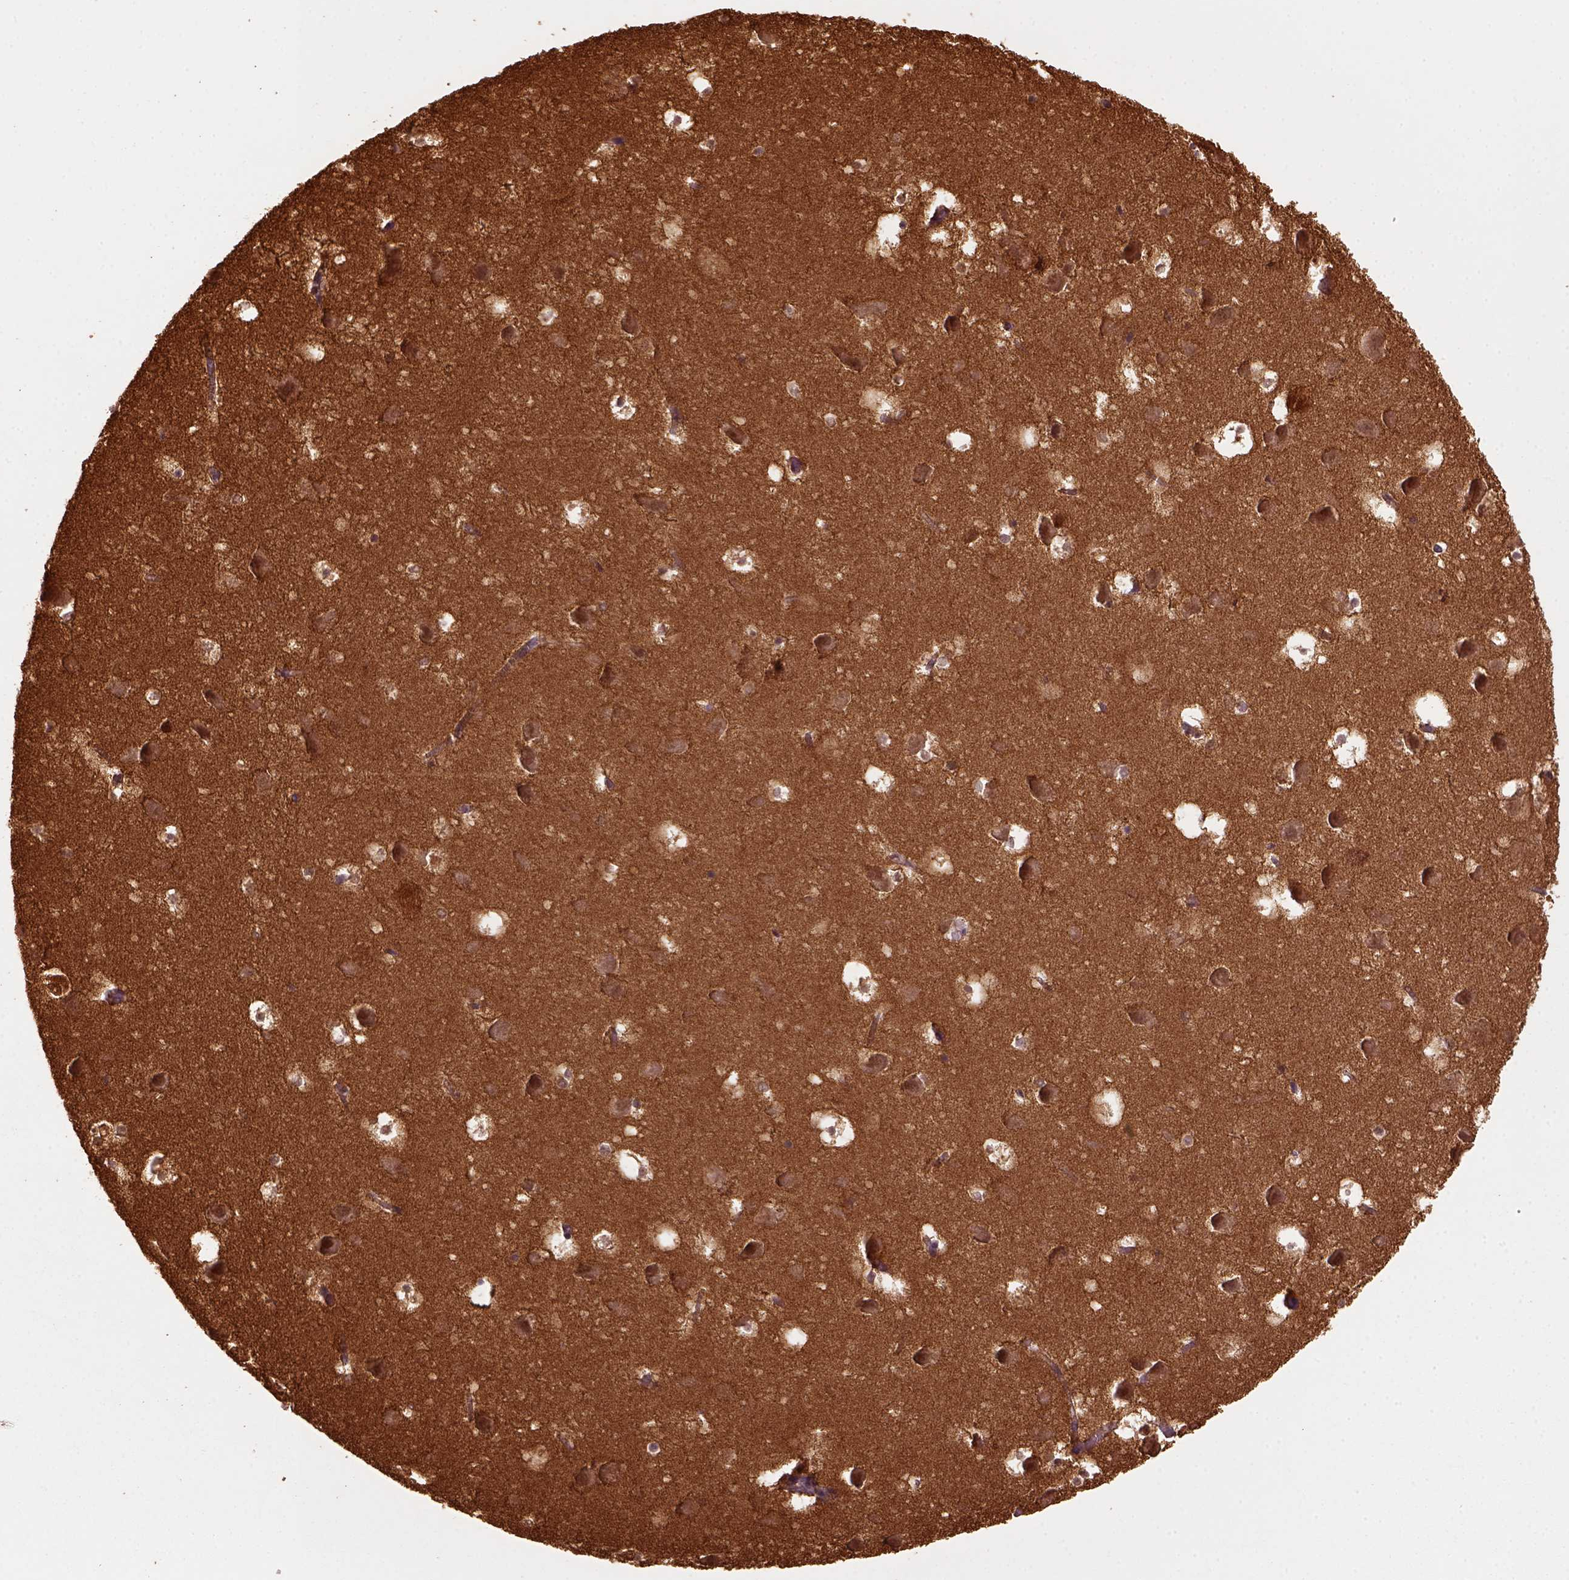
{"staining": {"intensity": "moderate", "quantity": ">75%", "location": "cytoplasmic/membranous,nuclear"}, "tissue": "hippocampus", "cell_type": "Glial cells", "image_type": "normal", "snomed": [{"axis": "morphology", "description": "Normal tissue, NOS"}, {"axis": "topography", "description": "Hippocampus"}], "caption": "Protein expression analysis of unremarkable hippocampus displays moderate cytoplasmic/membranous,nuclear expression in approximately >75% of glial cells.", "gene": "GOT1", "patient": {"sex": "male", "age": 58}}